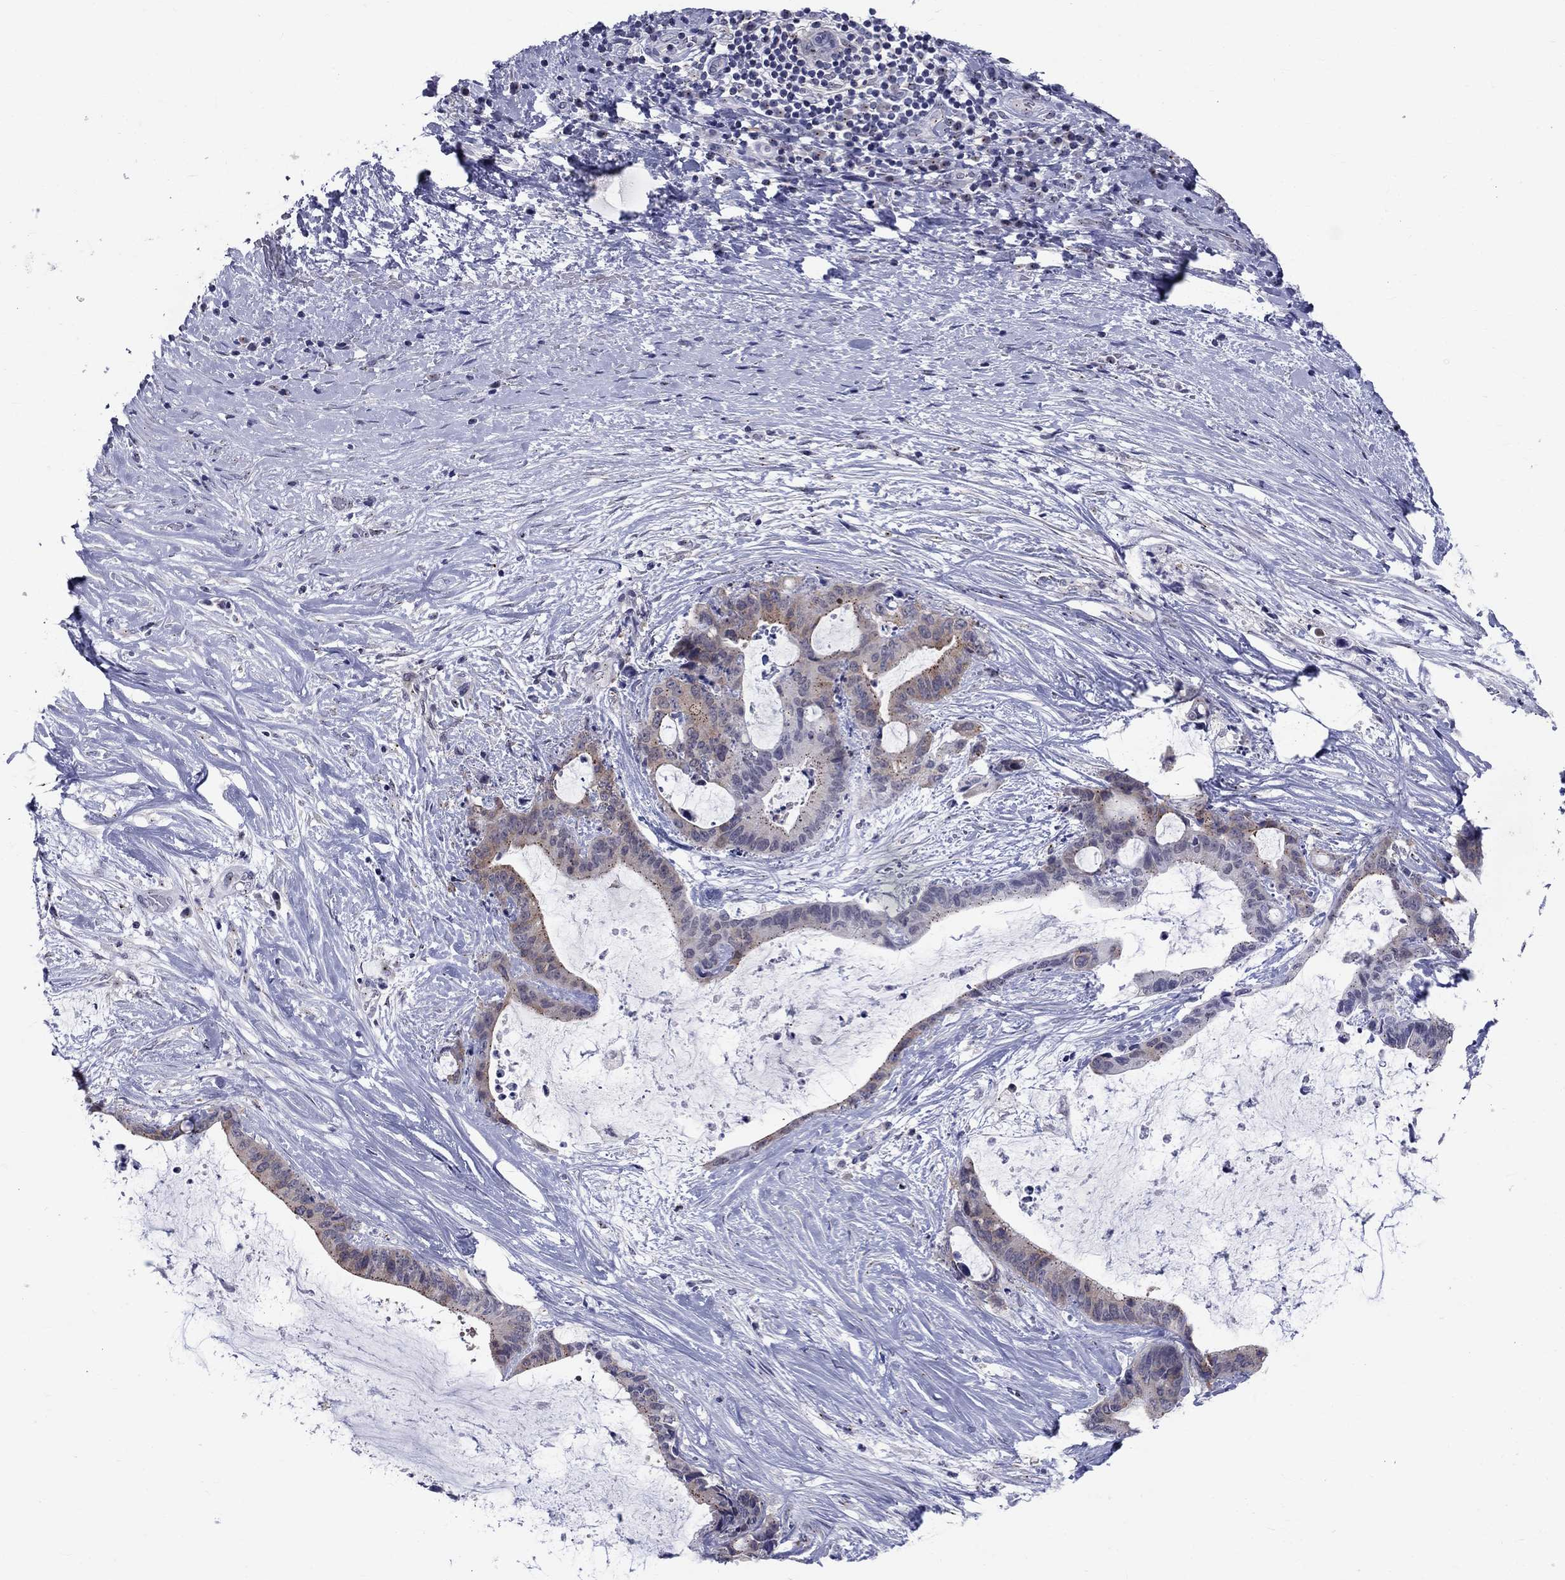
{"staining": {"intensity": "moderate", "quantity": "<25%", "location": "cytoplasmic/membranous"}, "tissue": "liver cancer", "cell_type": "Tumor cells", "image_type": "cancer", "snomed": [{"axis": "morphology", "description": "Cholangiocarcinoma"}, {"axis": "topography", "description": "Liver"}], "caption": "The micrograph demonstrates a brown stain indicating the presence of a protein in the cytoplasmic/membranous of tumor cells in cholangiocarcinoma (liver).", "gene": "CEP43", "patient": {"sex": "female", "age": 73}}